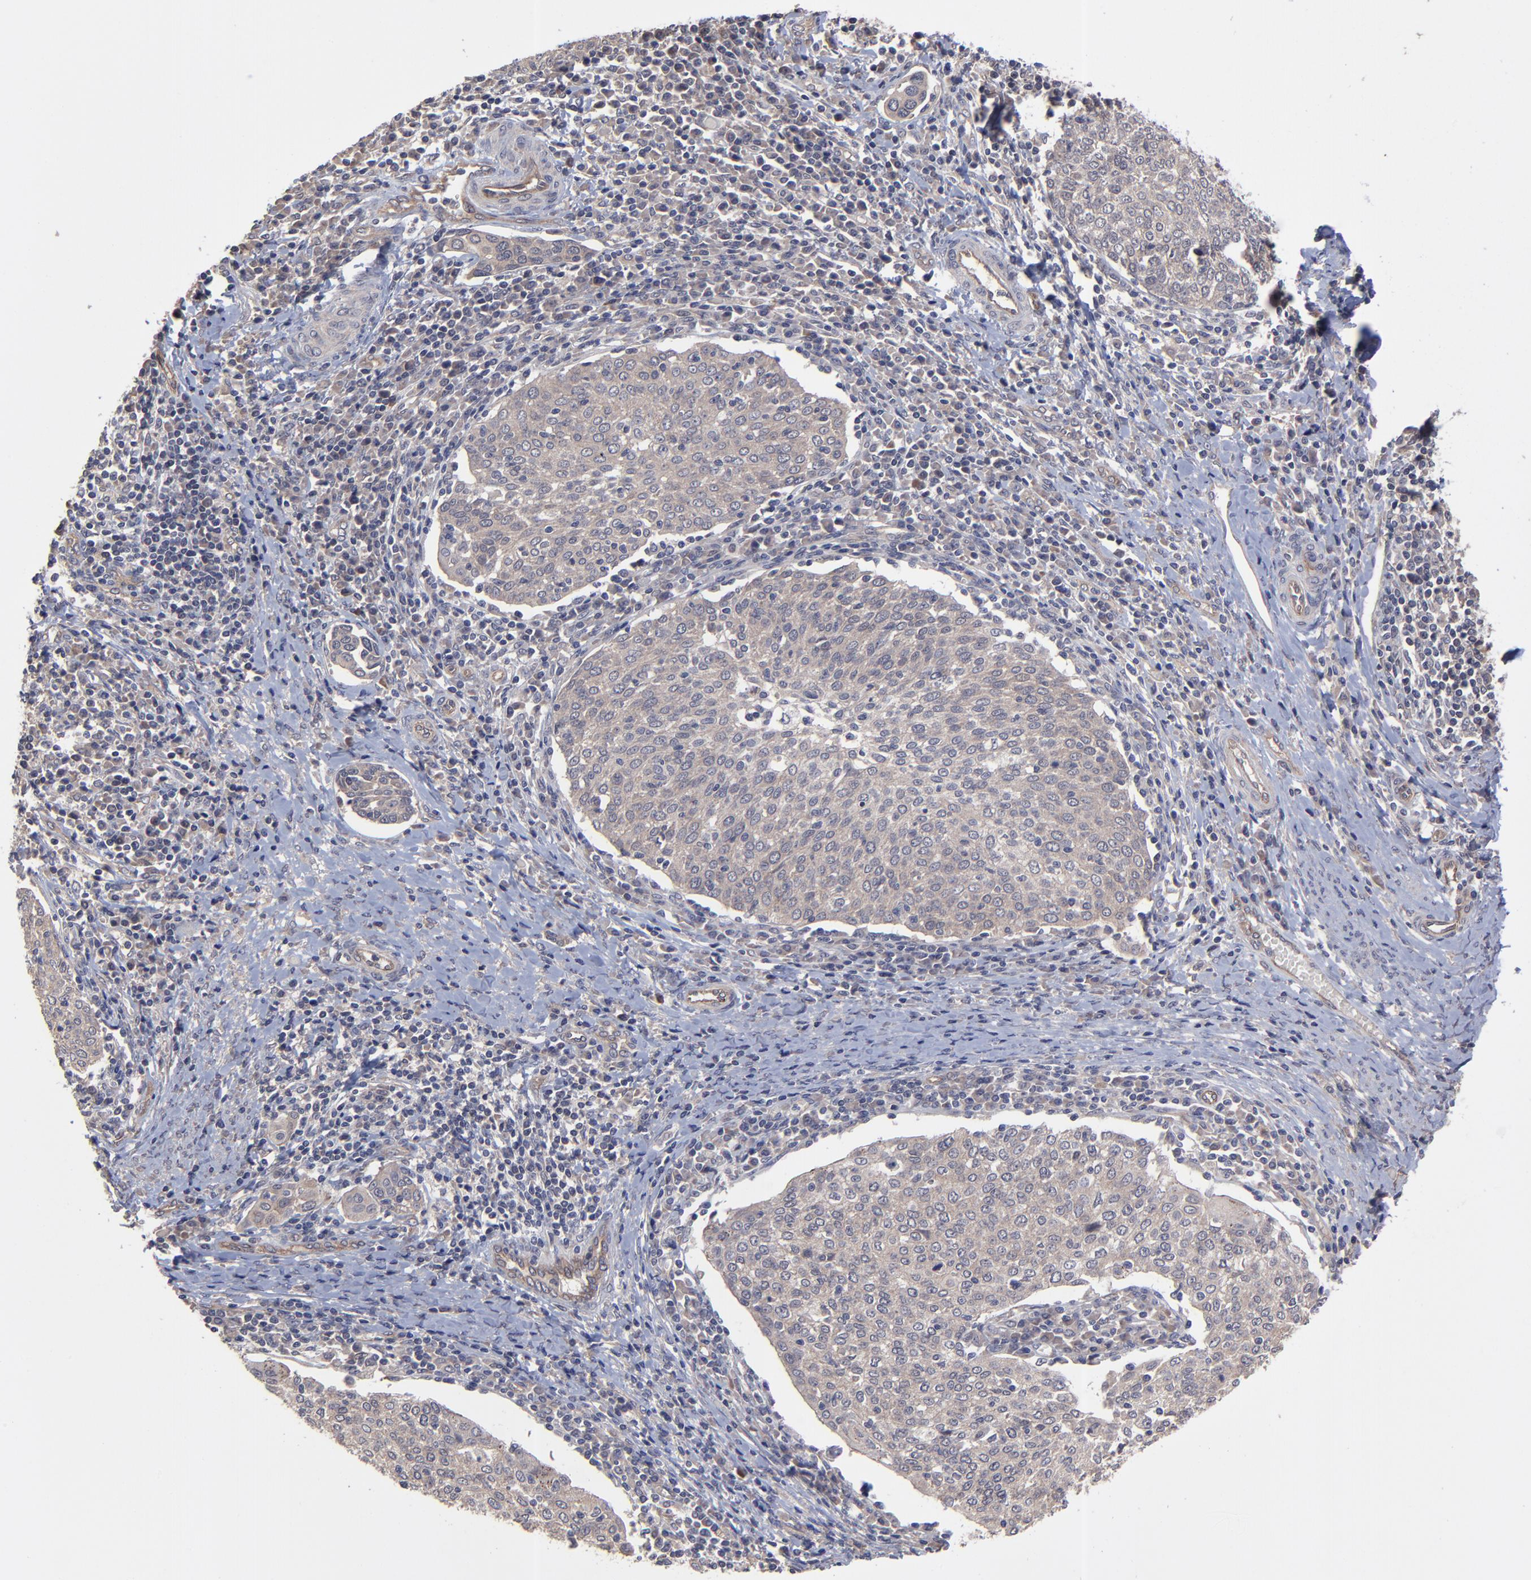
{"staining": {"intensity": "weak", "quantity": "25%-75%", "location": "cytoplasmic/membranous"}, "tissue": "cervical cancer", "cell_type": "Tumor cells", "image_type": "cancer", "snomed": [{"axis": "morphology", "description": "Squamous cell carcinoma, NOS"}, {"axis": "topography", "description": "Cervix"}], "caption": "Immunohistochemistry (IHC) of cervical cancer (squamous cell carcinoma) demonstrates low levels of weak cytoplasmic/membranous staining in approximately 25%-75% of tumor cells.", "gene": "ZNF780B", "patient": {"sex": "female", "age": 40}}